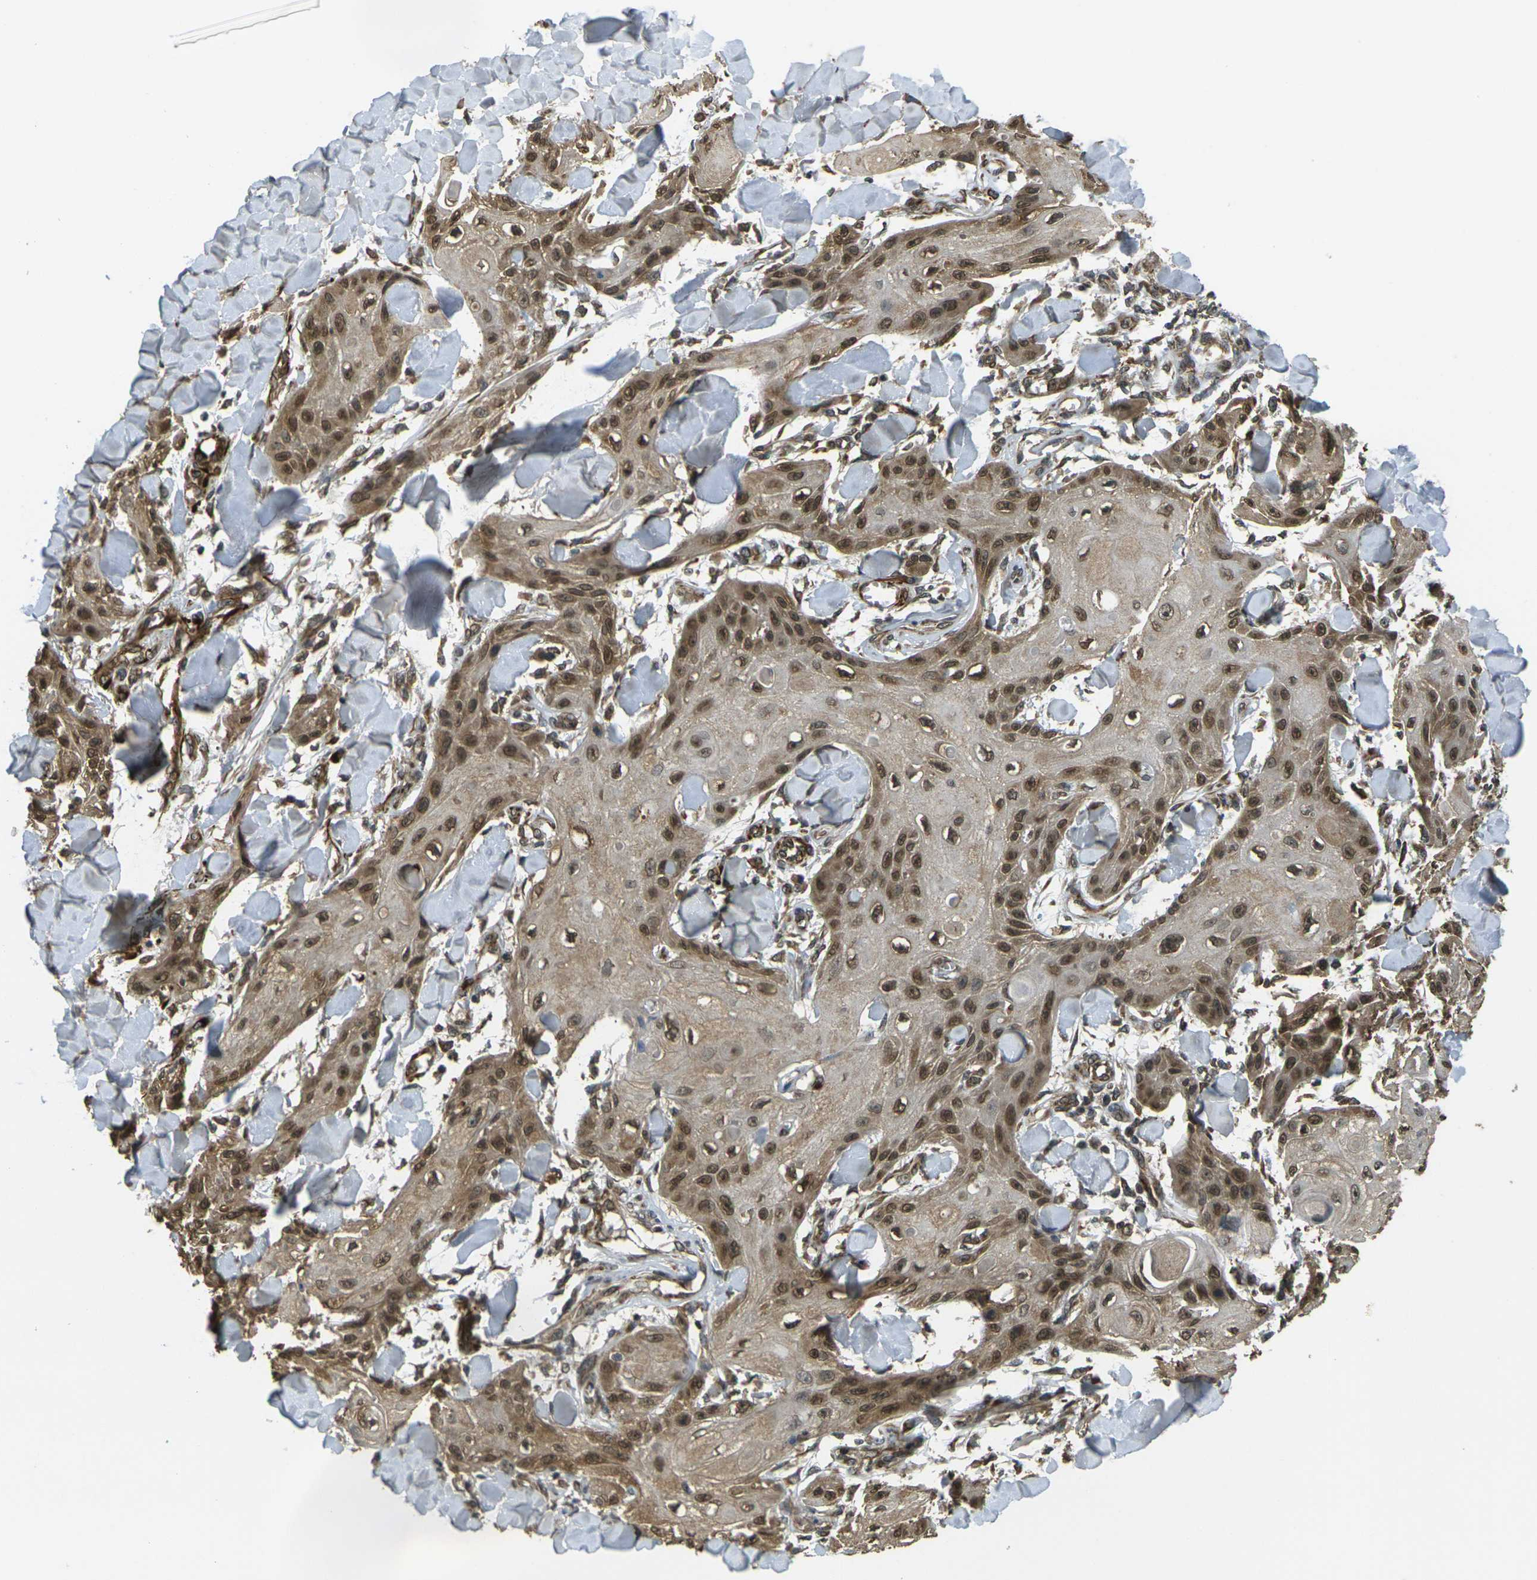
{"staining": {"intensity": "moderate", "quantity": ">75%", "location": "cytoplasmic/membranous,nuclear"}, "tissue": "skin cancer", "cell_type": "Tumor cells", "image_type": "cancer", "snomed": [{"axis": "morphology", "description": "Squamous cell carcinoma, NOS"}, {"axis": "topography", "description": "Skin"}], "caption": "Immunohistochemistry of human skin cancer exhibits medium levels of moderate cytoplasmic/membranous and nuclear positivity in approximately >75% of tumor cells.", "gene": "FUT11", "patient": {"sex": "male", "age": 74}}